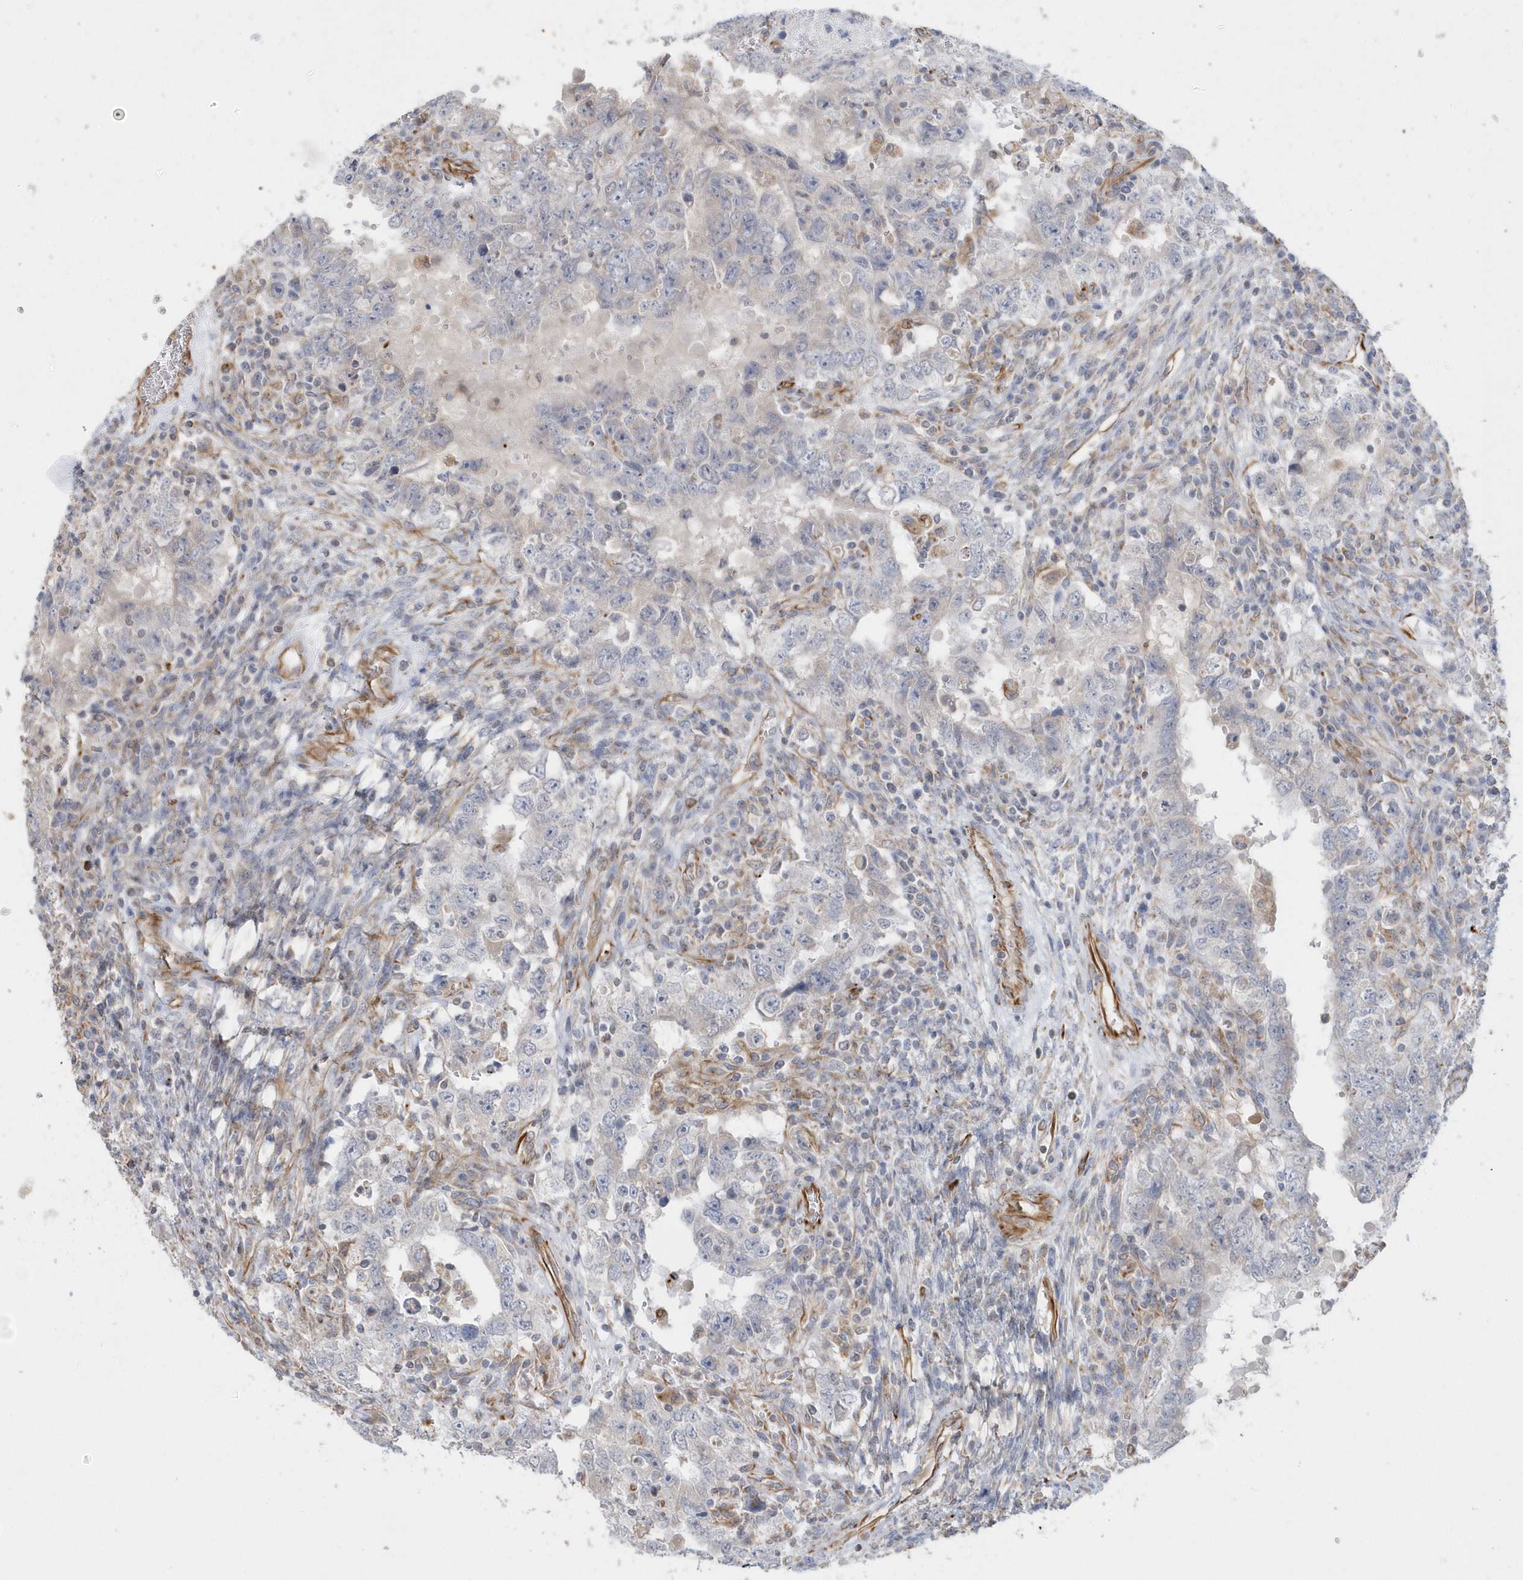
{"staining": {"intensity": "negative", "quantity": "none", "location": "none"}, "tissue": "testis cancer", "cell_type": "Tumor cells", "image_type": "cancer", "snomed": [{"axis": "morphology", "description": "Carcinoma, Embryonal, NOS"}, {"axis": "topography", "description": "Testis"}], "caption": "Micrograph shows no protein staining in tumor cells of embryonal carcinoma (testis) tissue.", "gene": "RAB17", "patient": {"sex": "male", "age": 26}}